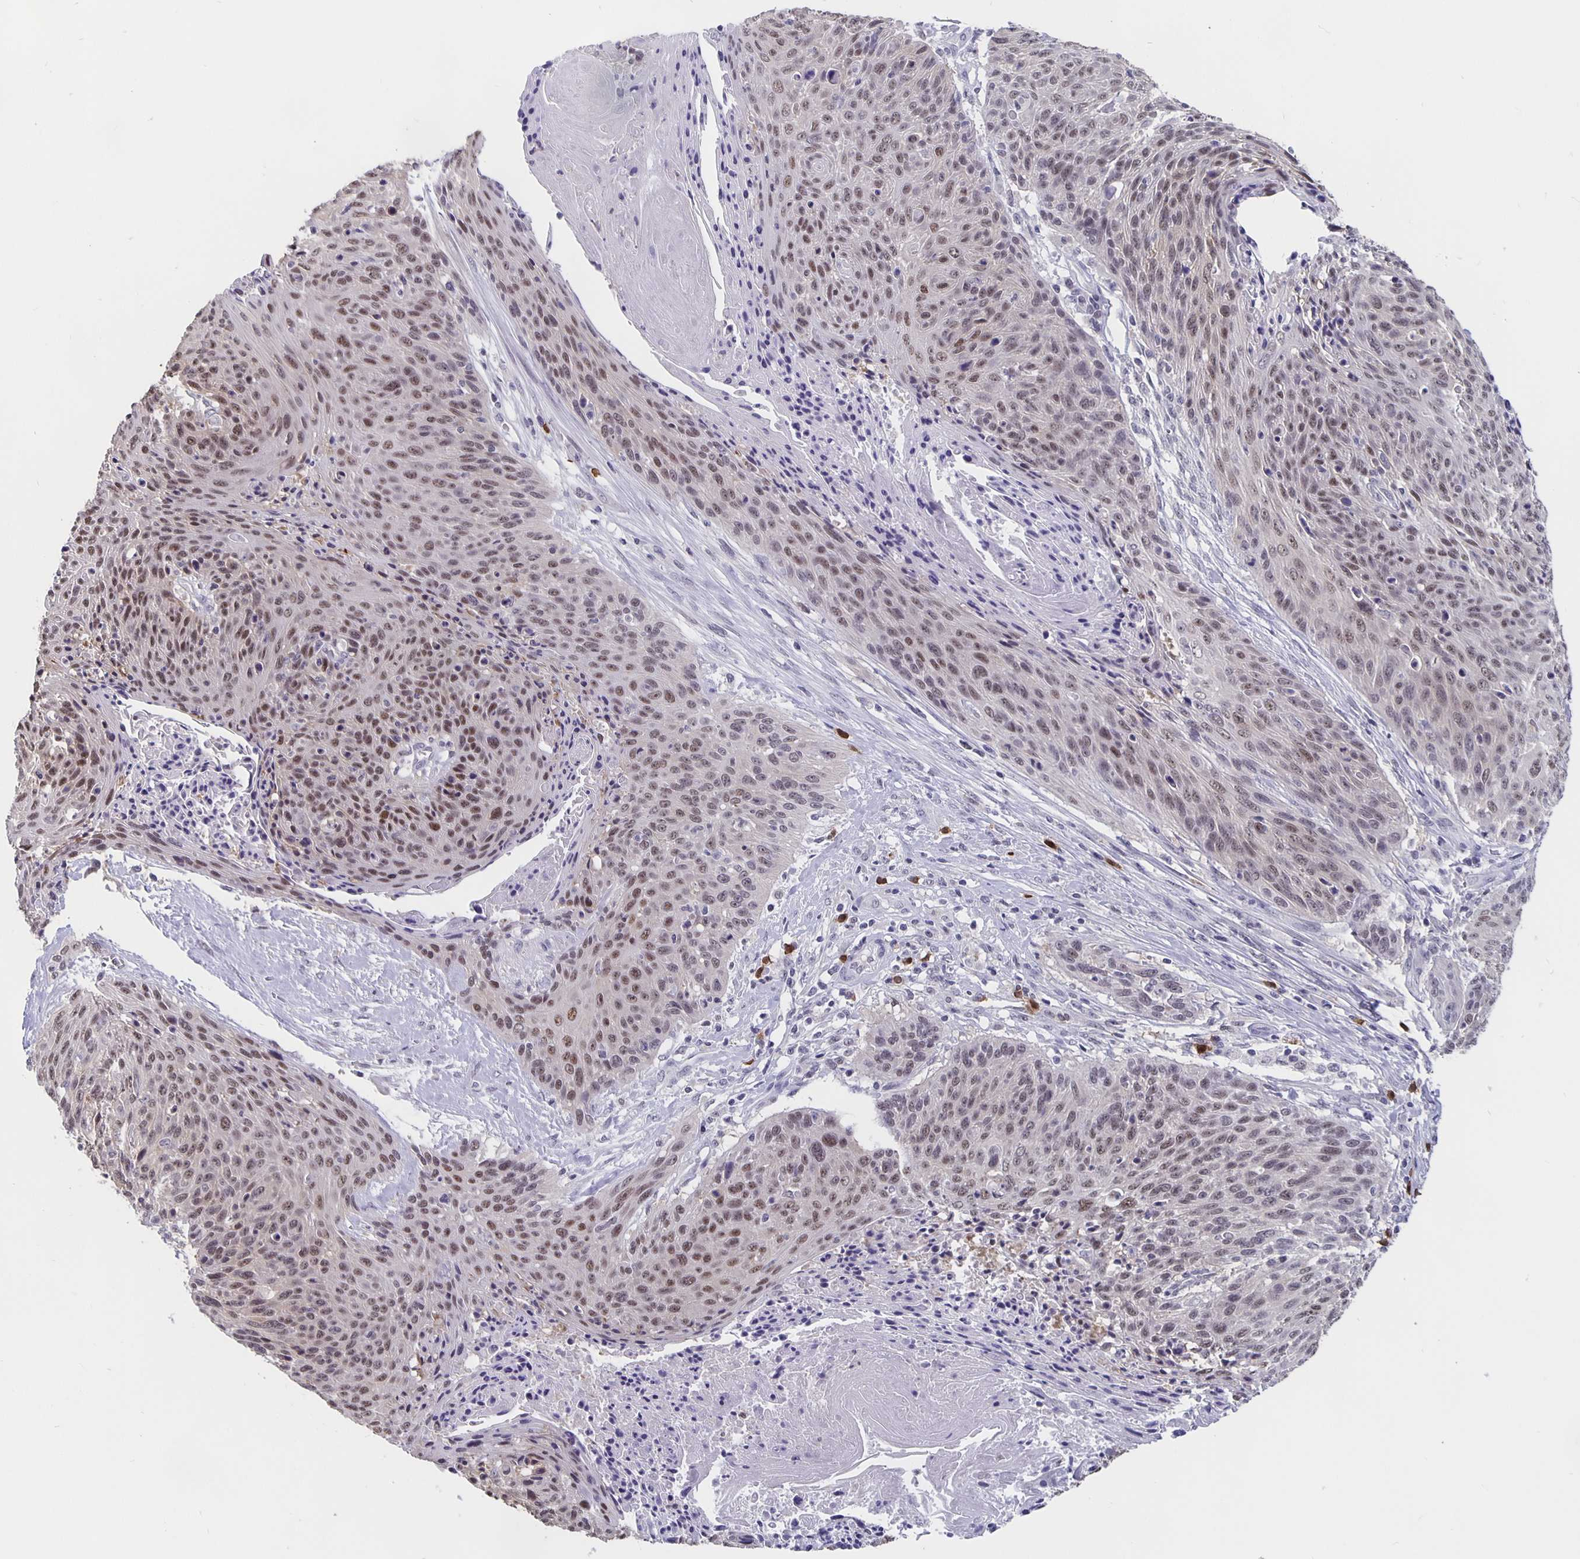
{"staining": {"intensity": "weak", "quantity": ">75%", "location": "nuclear"}, "tissue": "cervical cancer", "cell_type": "Tumor cells", "image_type": "cancer", "snomed": [{"axis": "morphology", "description": "Squamous cell carcinoma, NOS"}, {"axis": "topography", "description": "Cervix"}], "caption": "Cervical squamous cell carcinoma was stained to show a protein in brown. There is low levels of weak nuclear expression in approximately >75% of tumor cells.", "gene": "ZNF691", "patient": {"sex": "female", "age": 45}}